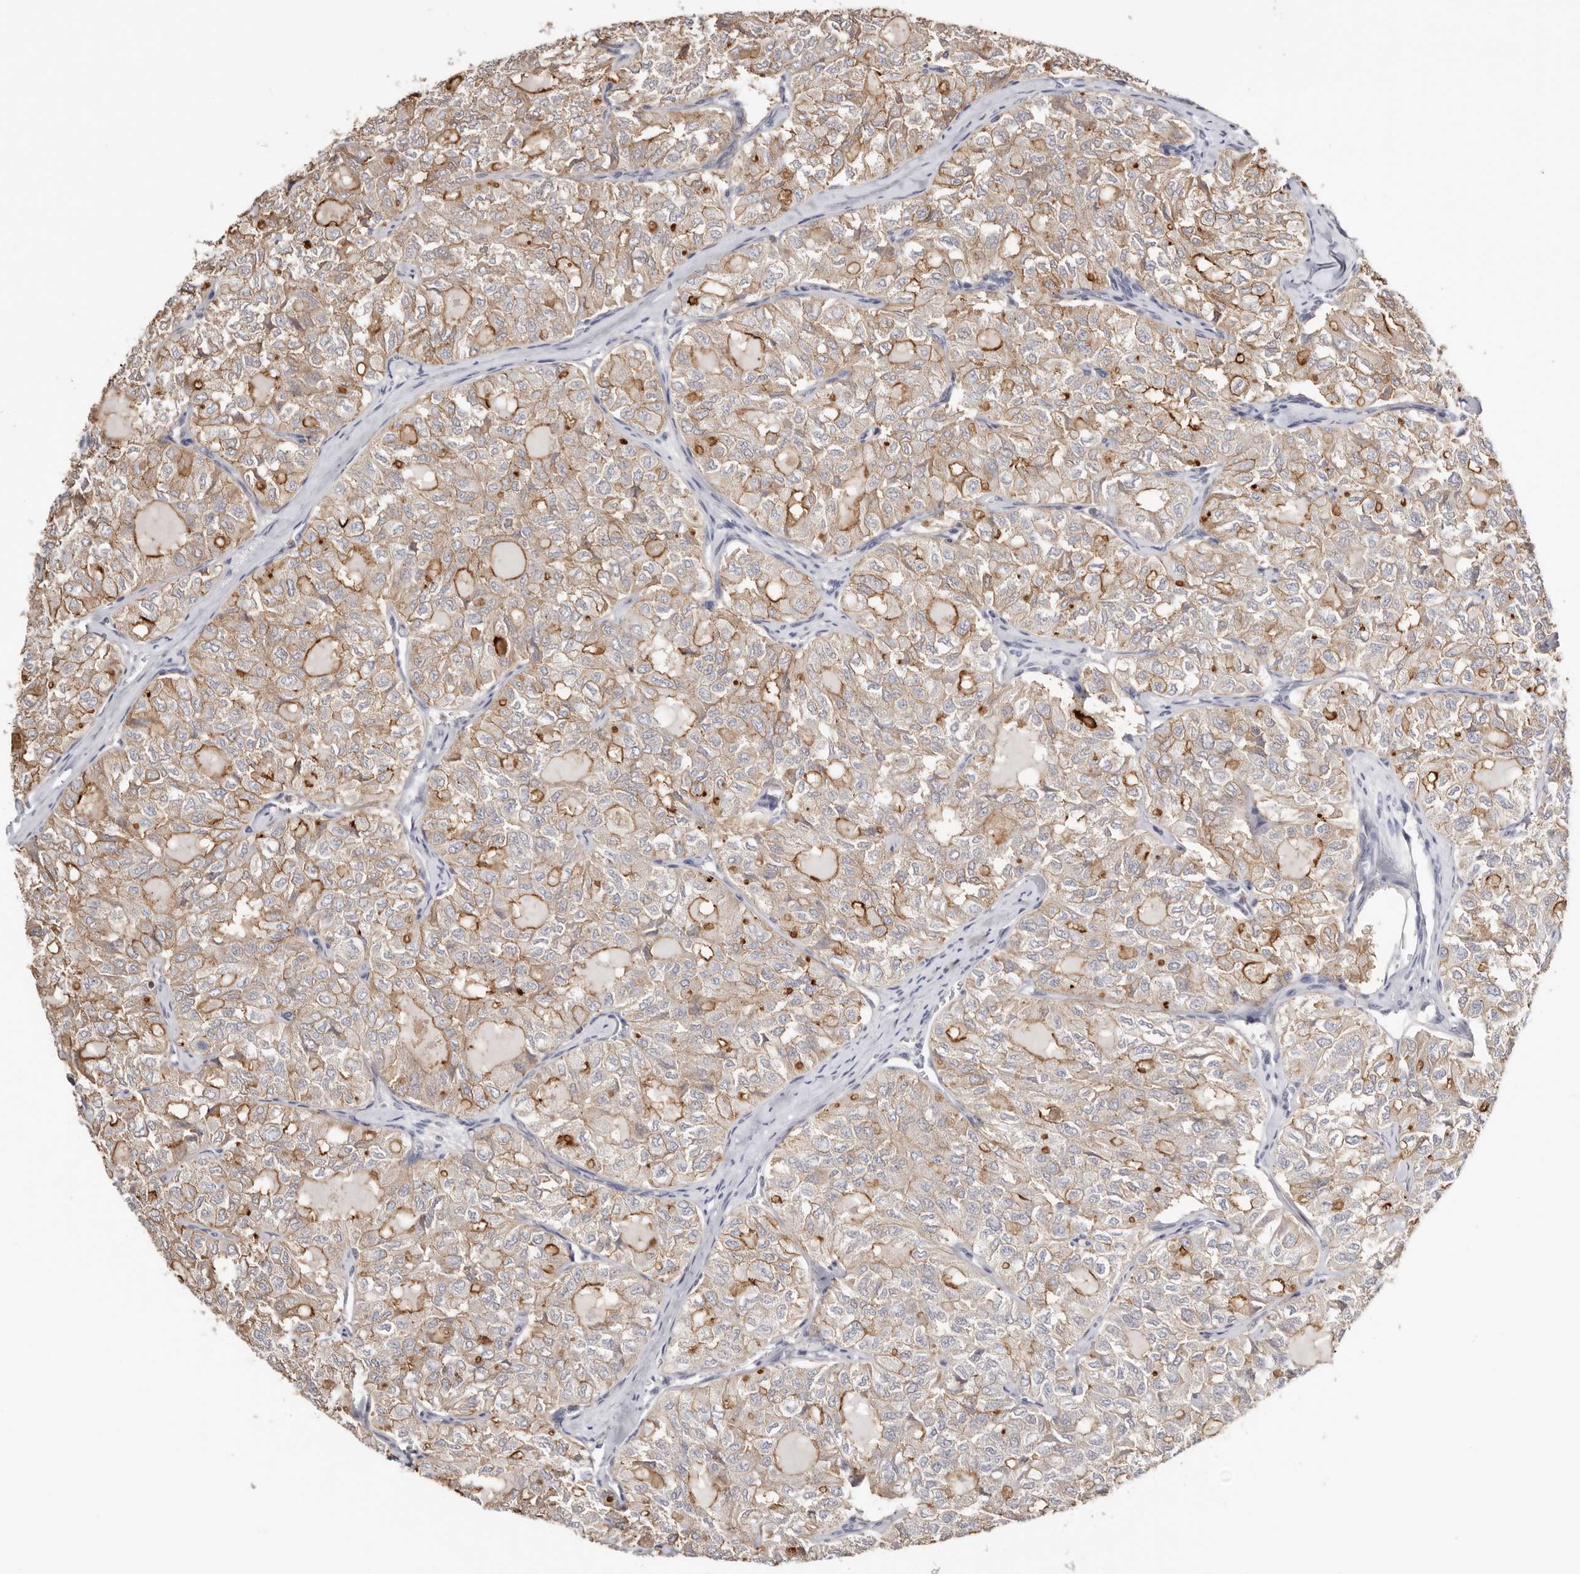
{"staining": {"intensity": "moderate", "quantity": ">75%", "location": "cytoplasmic/membranous"}, "tissue": "thyroid cancer", "cell_type": "Tumor cells", "image_type": "cancer", "snomed": [{"axis": "morphology", "description": "Follicular adenoma carcinoma, NOS"}, {"axis": "topography", "description": "Thyroid gland"}], "caption": "This is an image of immunohistochemistry staining of thyroid follicular adenoma carcinoma, which shows moderate positivity in the cytoplasmic/membranous of tumor cells.", "gene": "S100A14", "patient": {"sex": "male", "age": 75}}